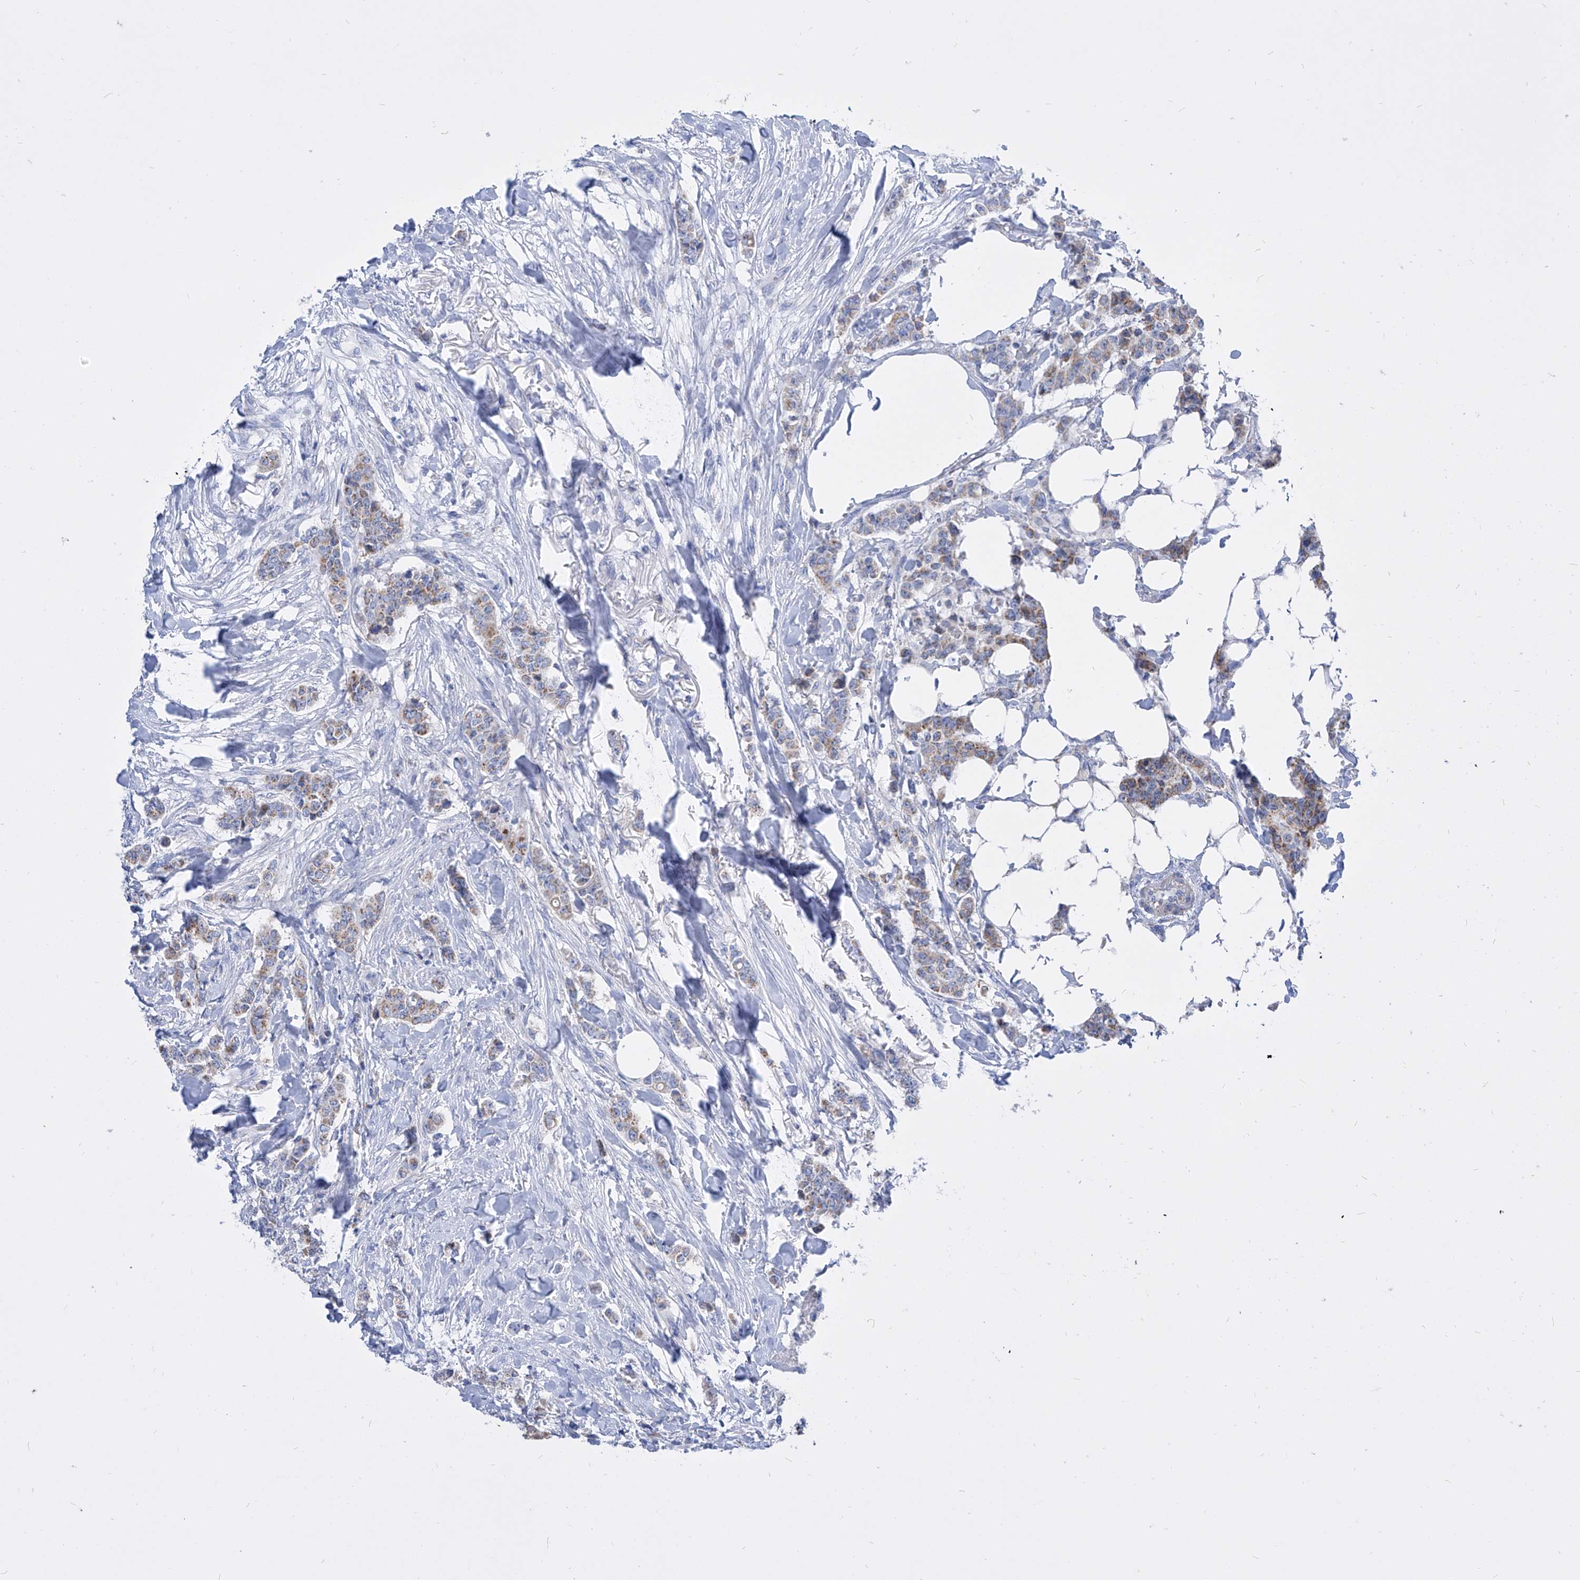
{"staining": {"intensity": "weak", "quantity": ">75%", "location": "cytoplasmic/membranous"}, "tissue": "breast cancer", "cell_type": "Tumor cells", "image_type": "cancer", "snomed": [{"axis": "morphology", "description": "Duct carcinoma"}, {"axis": "topography", "description": "Breast"}], "caption": "Human breast intraductal carcinoma stained with a brown dye shows weak cytoplasmic/membranous positive positivity in approximately >75% of tumor cells.", "gene": "COQ3", "patient": {"sex": "female", "age": 40}}